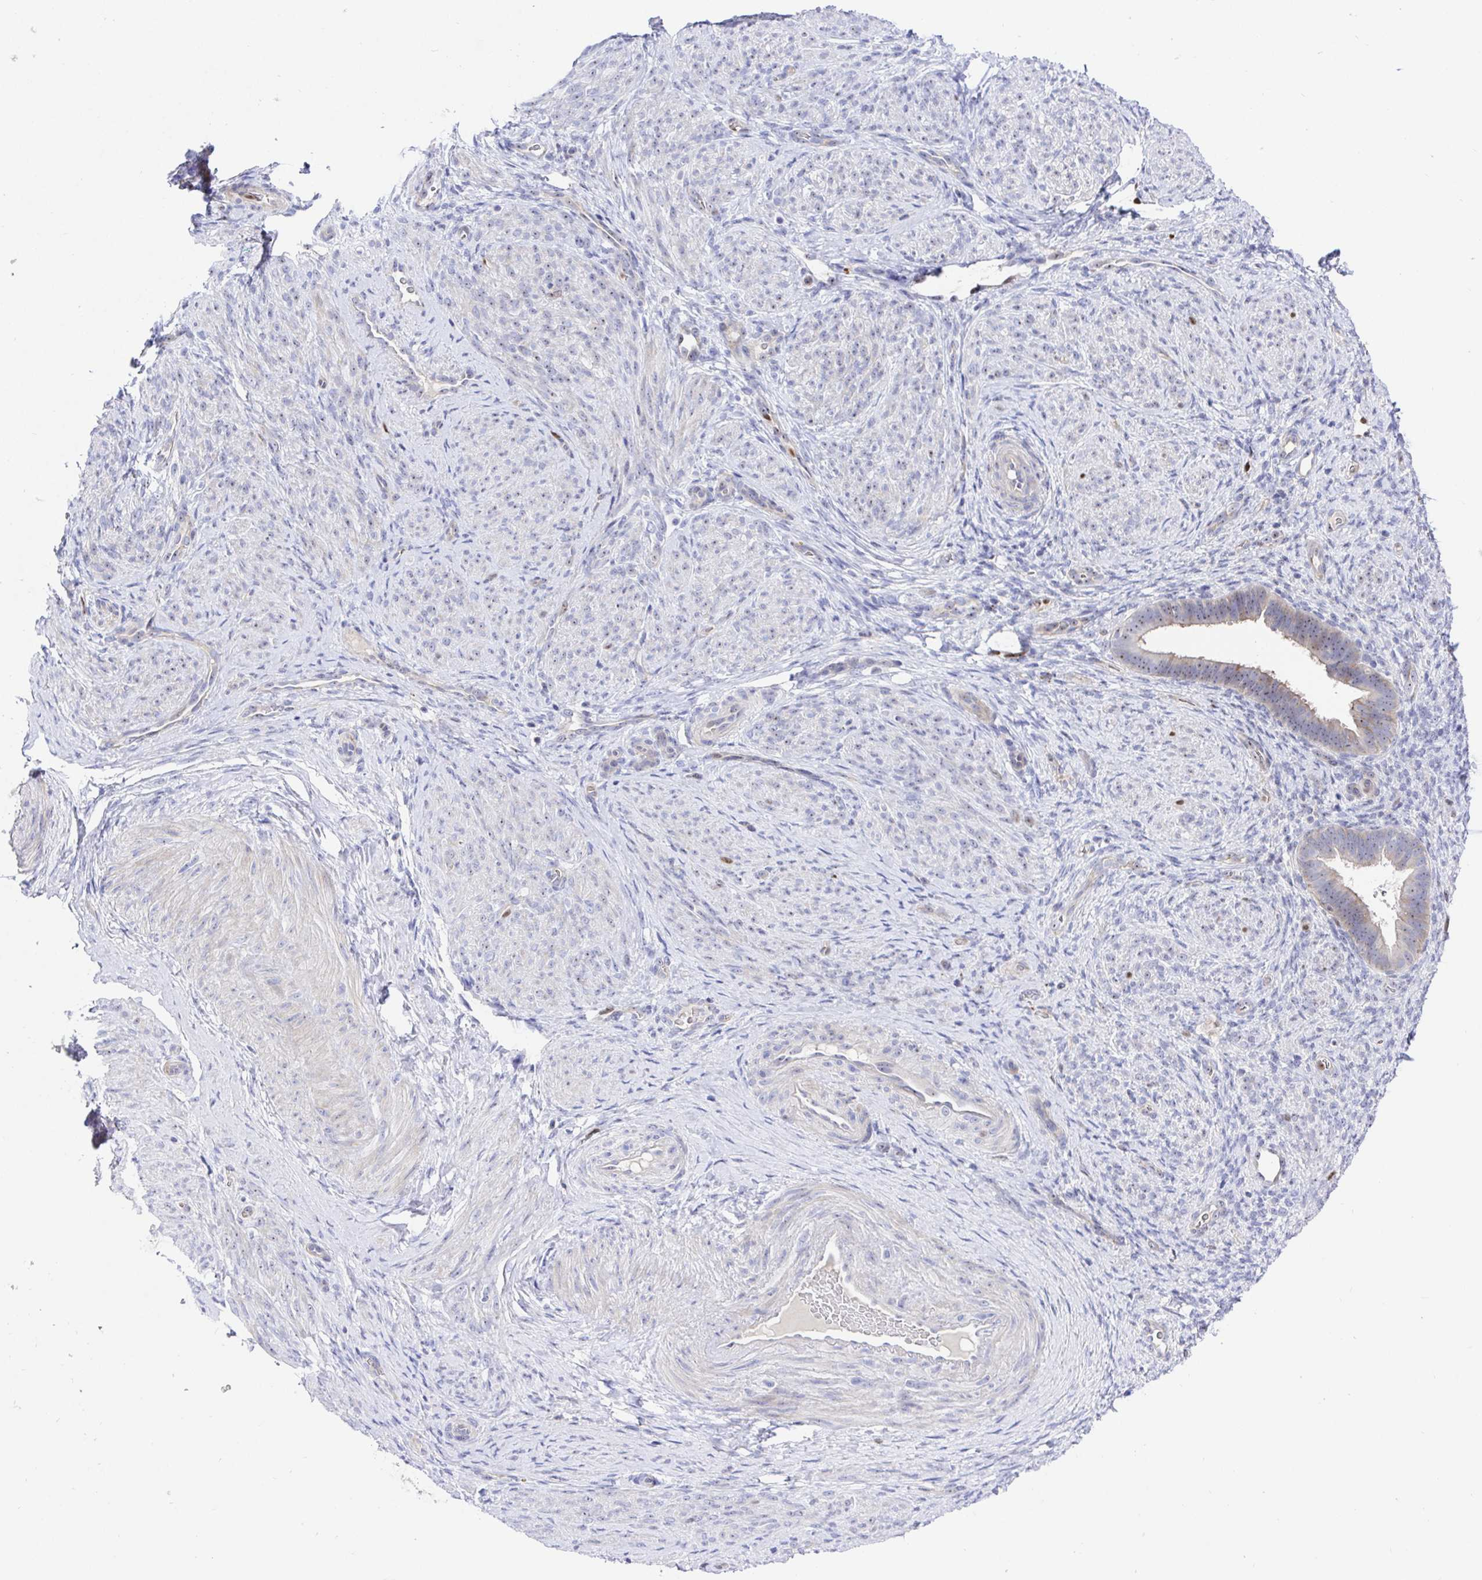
{"staining": {"intensity": "negative", "quantity": "none", "location": "none"}, "tissue": "endometrium", "cell_type": "Cells in endometrial stroma", "image_type": "normal", "snomed": [{"axis": "morphology", "description": "Normal tissue, NOS"}, {"axis": "topography", "description": "Endometrium"}], "caption": "Photomicrograph shows no significant protein staining in cells in endometrial stroma of benign endometrium. (DAB (3,3'-diaminobenzidine) immunohistochemistry (IHC) with hematoxylin counter stain).", "gene": "TIMELESS", "patient": {"sex": "female", "age": 34}}